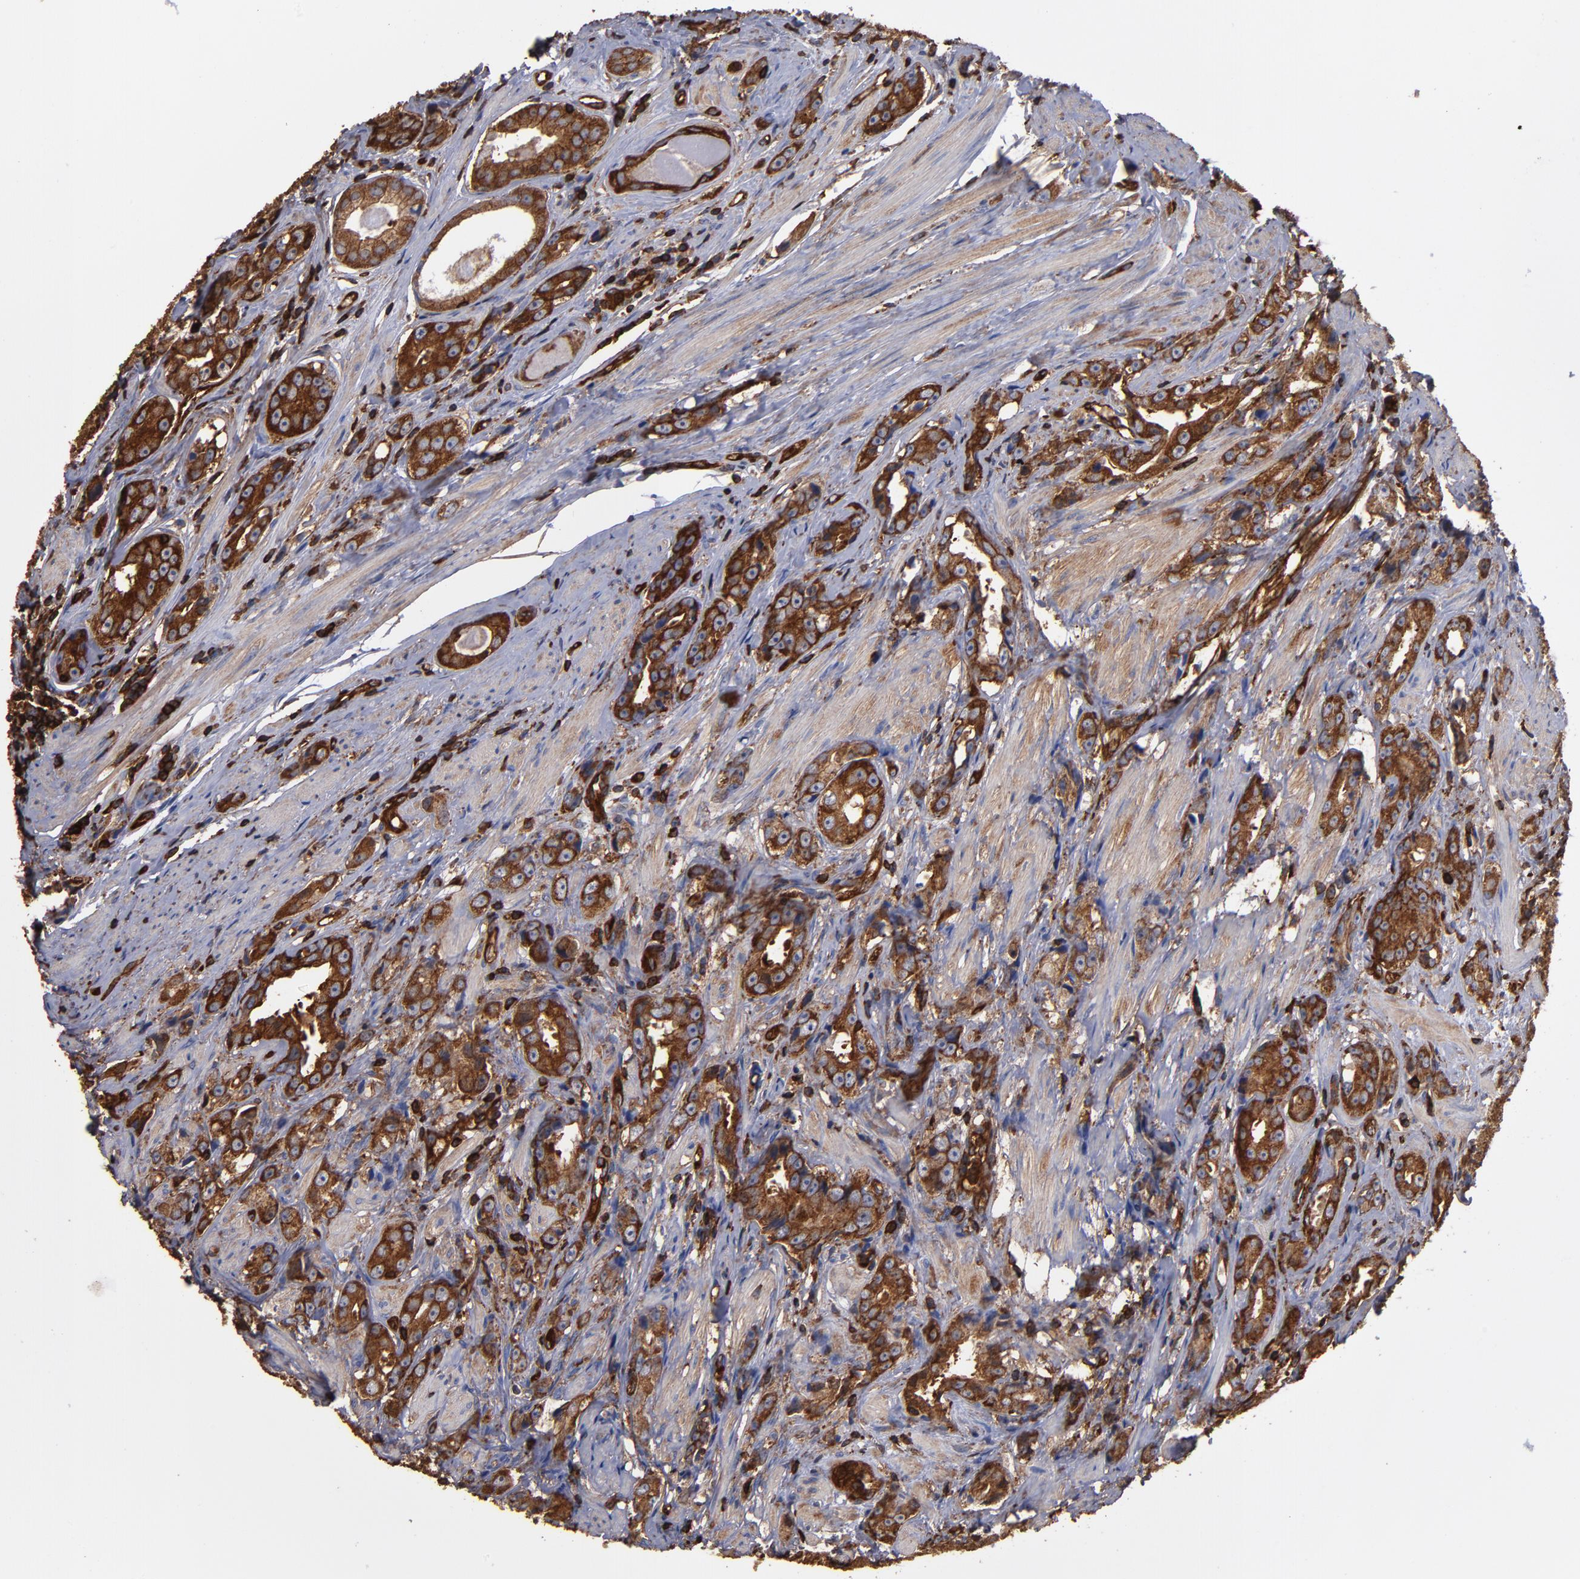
{"staining": {"intensity": "strong", "quantity": ">75%", "location": "cytoplasmic/membranous"}, "tissue": "prostate cancer", "cell_type": "Tumor cells", "image_type": "cancer", "snomed": [{"axis": "morphology", "description": "Adenocarcinoma, Medium grade"}, {"axis": "topography", "description": "Prostate"}], "caption": "Human prostate cancer stained with a protein marker shows strong staining in tumor cells.", "gene": "ACTN4", "patient": {"sex": "male", "age": 53}}